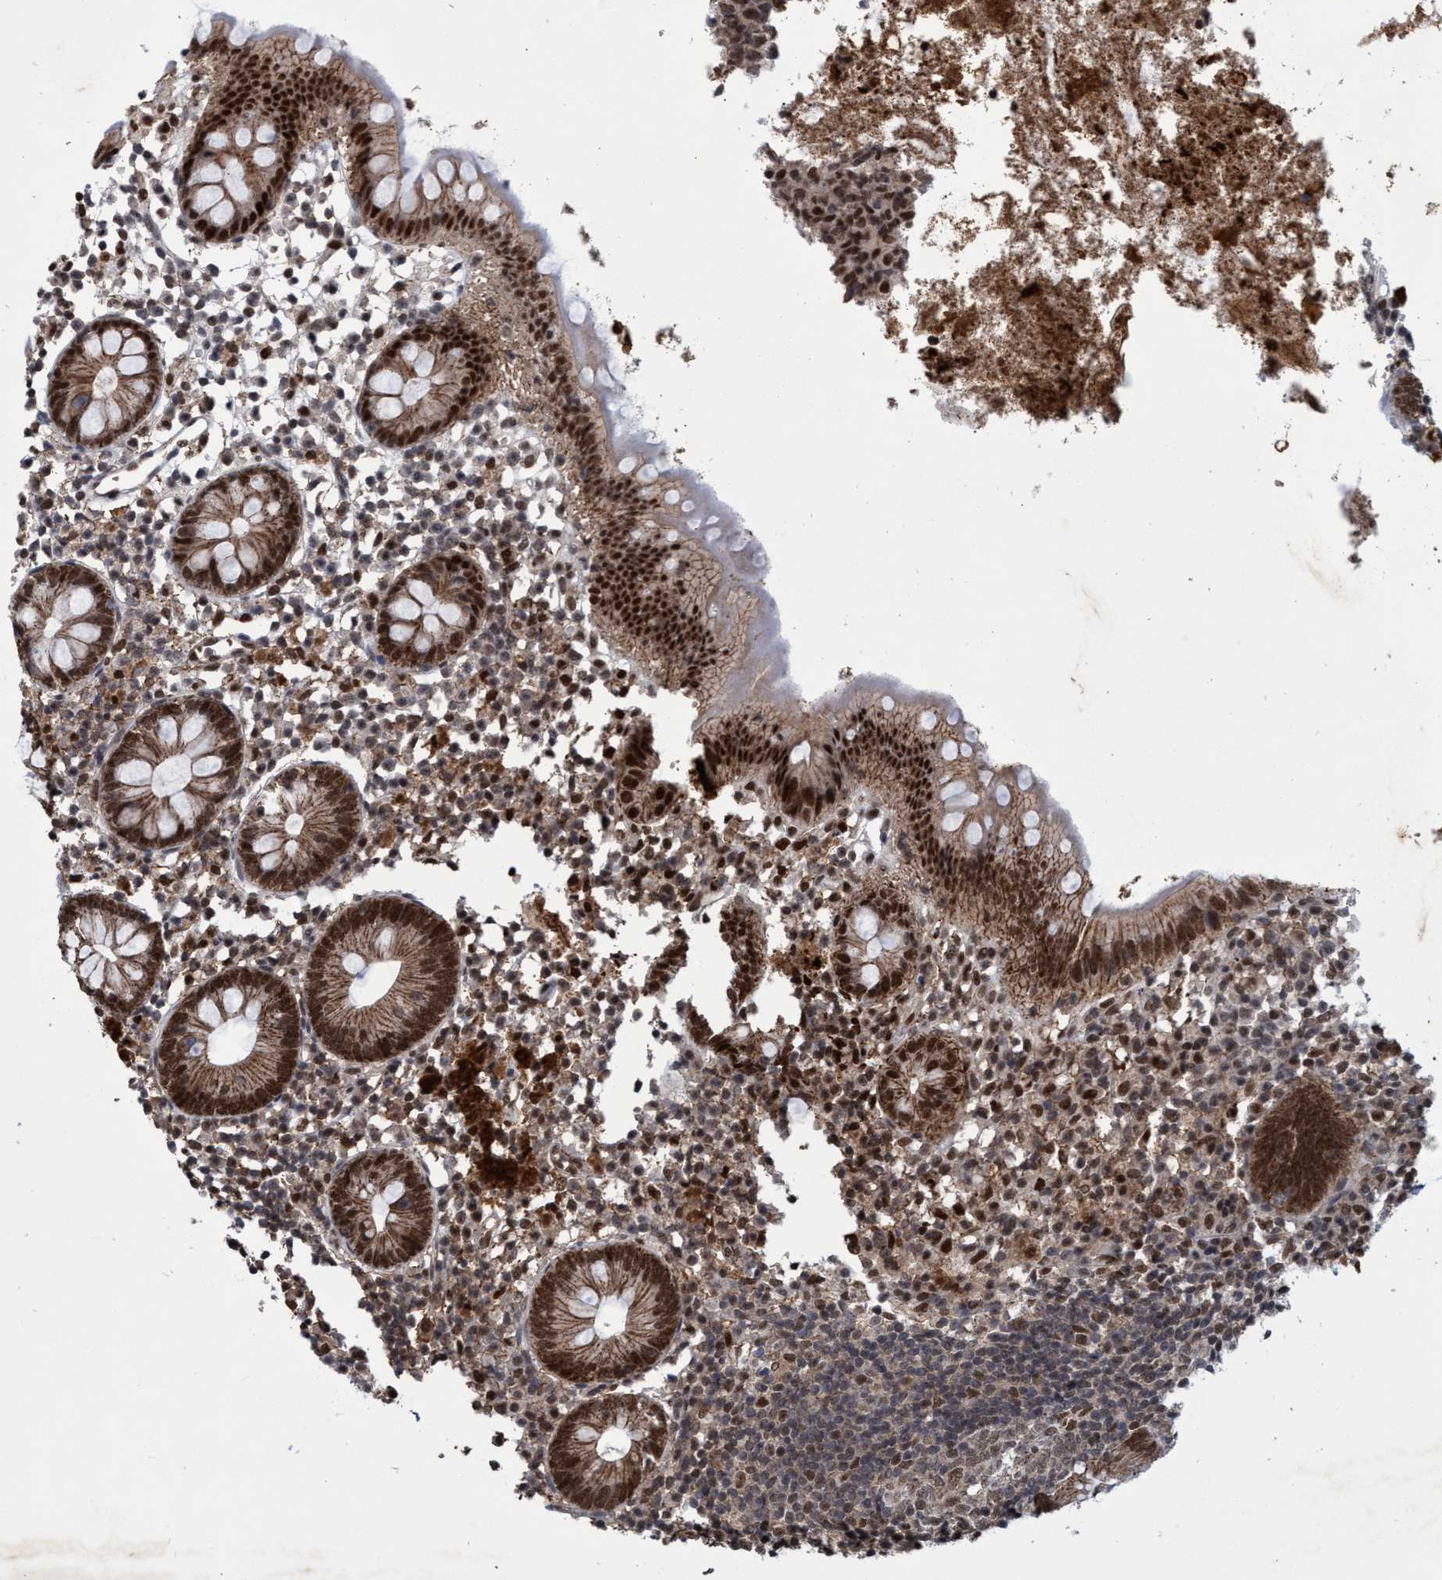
{"staining": {"intensity": "strong", "quantity": ">75%", "location": "cytoplasmic/membranous,nuclear"}, "tissue": "appendix", "cell_type": "Glandular cells", "image_type": "normal", "snomed": [{"axis": "morphology", "description": "Normal tissue, NOS"}, {"axis": "topography", "description": "Appendix"}], "caption": "An image of appendix stained for a protein demonstrates strong cytoplasmic/membranous,nuclear brown staining in glandular cells.", "gene": "GTF2F1", "patient": {"sex": "female", "age": 20}}